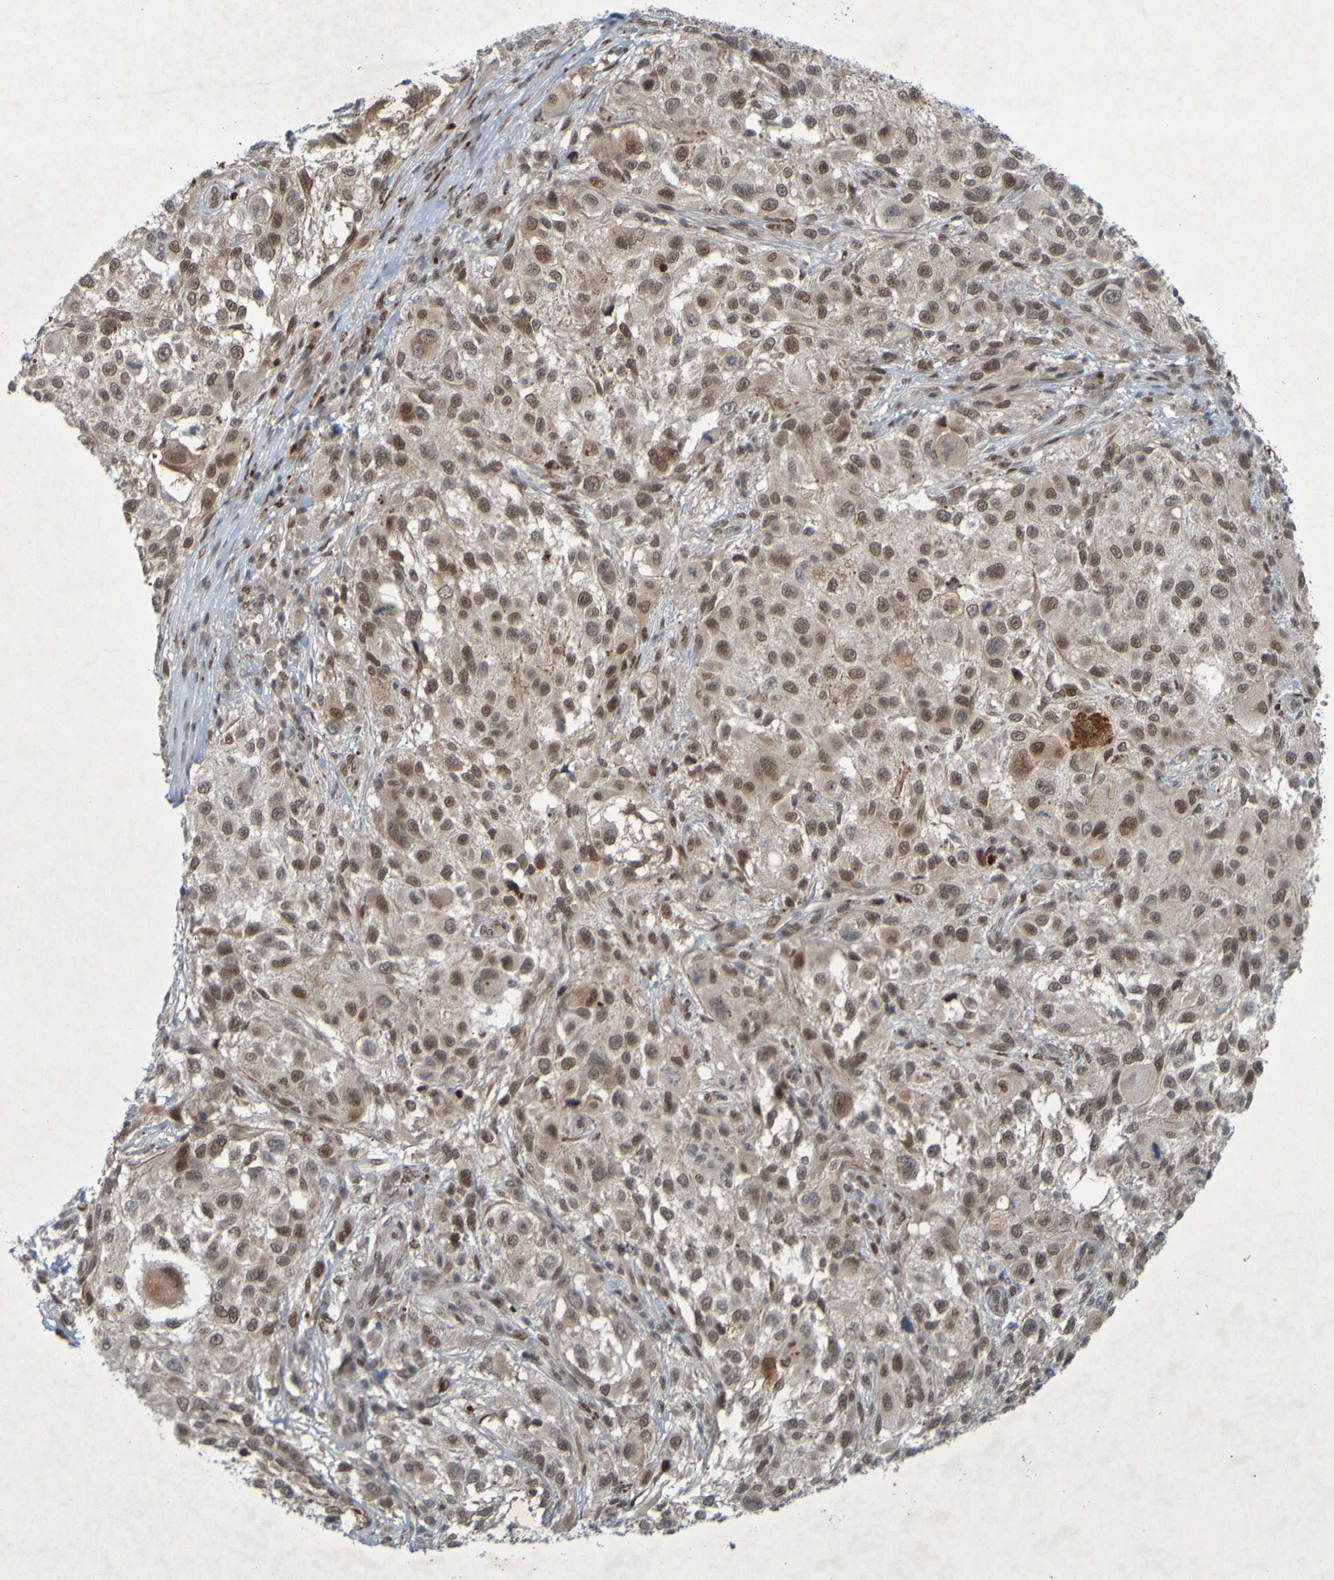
{"staining": {"intensity": "moderate", "quantity": ">75%", "location": "cytoplasmic/membranous,nuclear"}, "tissue": "melanoma", "cell_type": "Tumor cells", "image_type": "cancer", "snomed": [{"axis": "morphology", "description": "Necrosis, NOS"}, {"axis": "morphology", "description": "Malignant melanoma, NOS"}, {"axis": "topography", "description": "Skin"}], "caption": "About >75% of tumor cells in melanoma display moderate cytoplasmic/membranous and nuclear protein staining as visualized by brown immunohistochemical staining.", "gene": "MCPH1", "patient": {"sex": "female", "age": 87}}